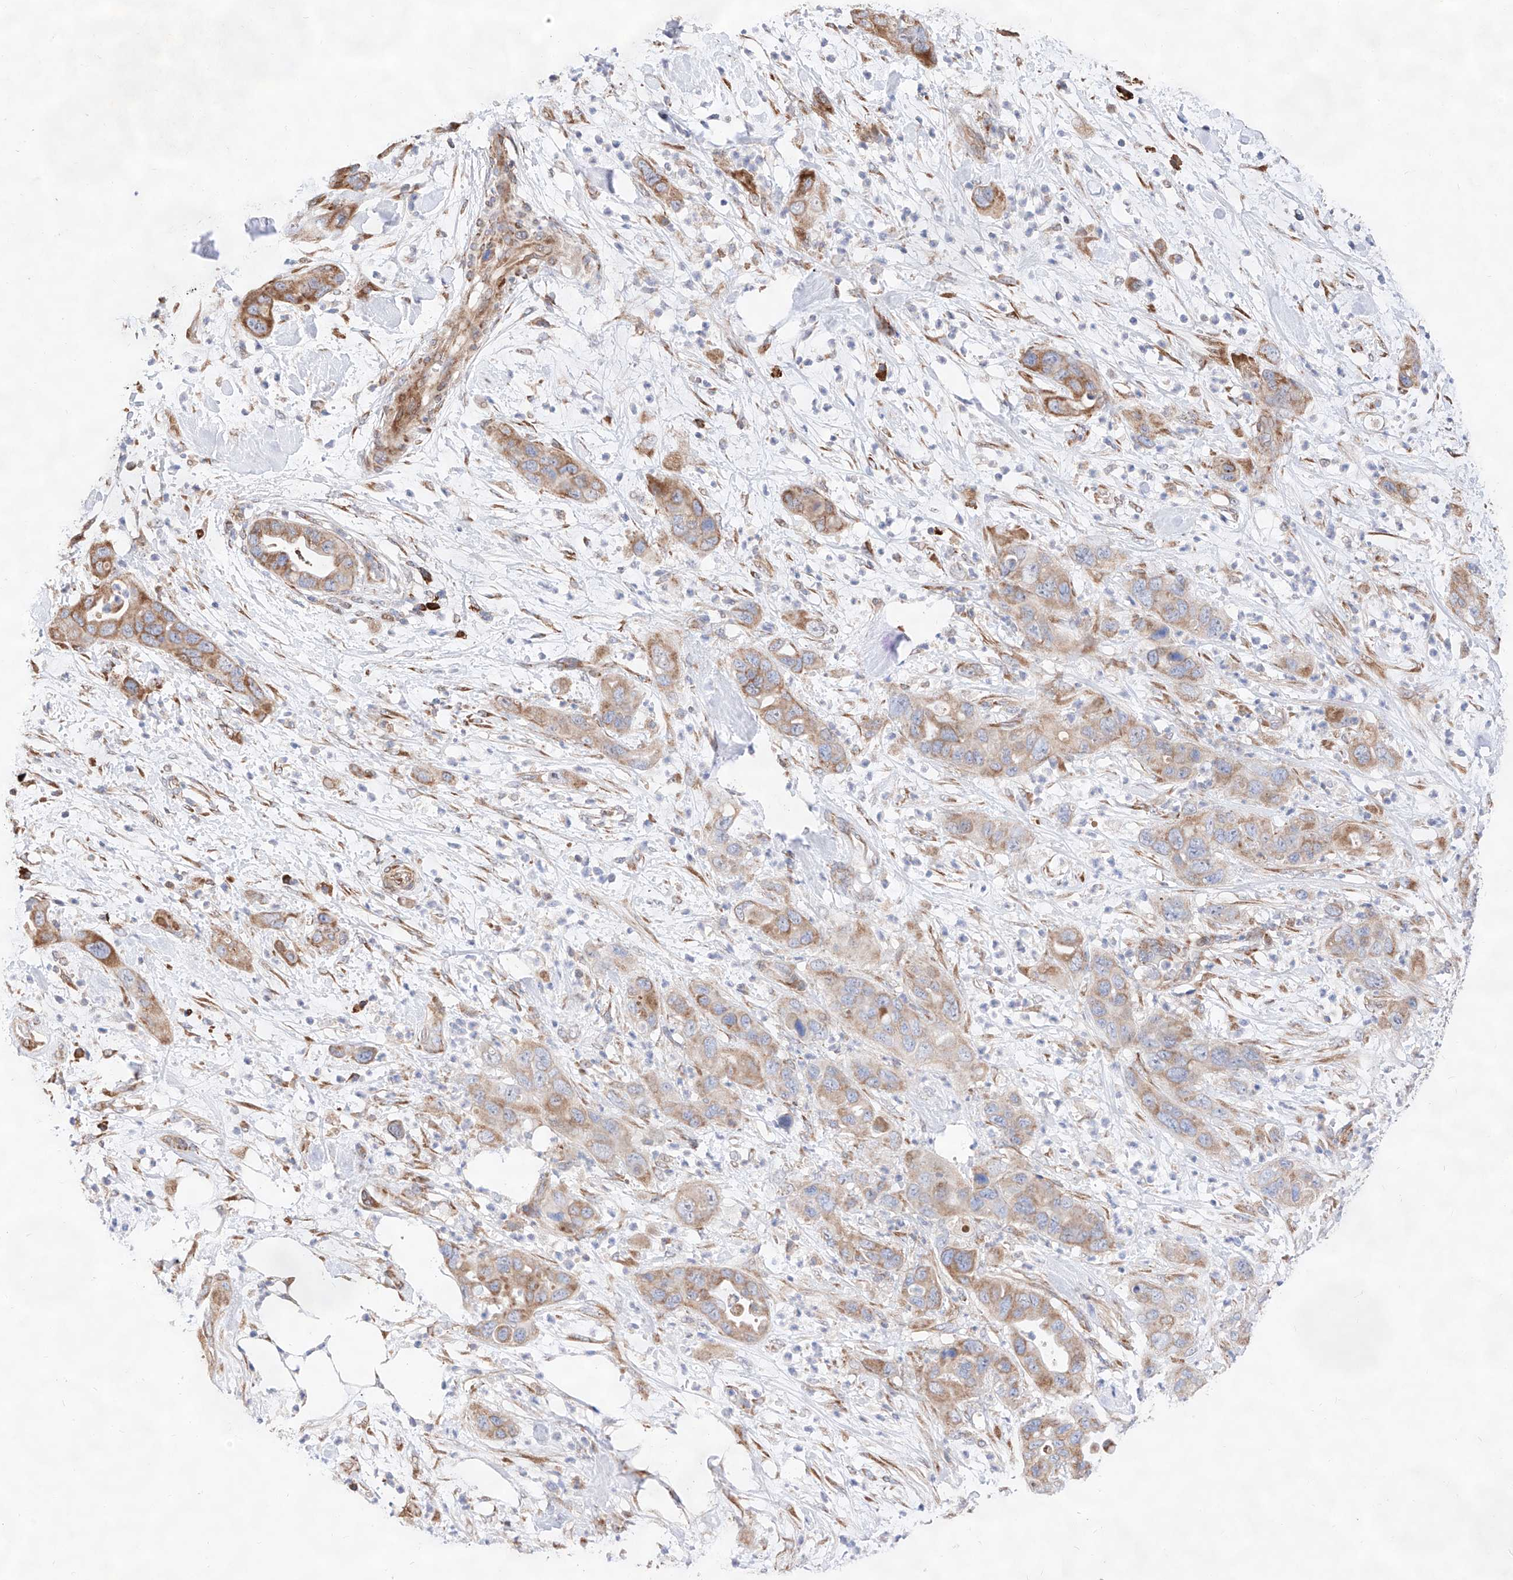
{"staining": {"intensity": "moderate", "quantity": "25%-75%", "location": "cytoplasmic/membranous"}, "tissue": "pancreatic cancer", "cell_type": "Tumor cells", "image_type": "cancer", "snomed": [{"axis": "morphology", "description": "Adenocarcinoma, NOS"}, {"axis": "topography", "description": "Pancreas"}], "caption": "Human adenocarcinoma (pancreatic) stained for a protein (brown) demonstrates moderate cytoplasmic/membranous positive expression in approximately 25%-75% of tumor cells.", "gene": "ATP9B", "patient": {"sex": "female", "age": 71}}